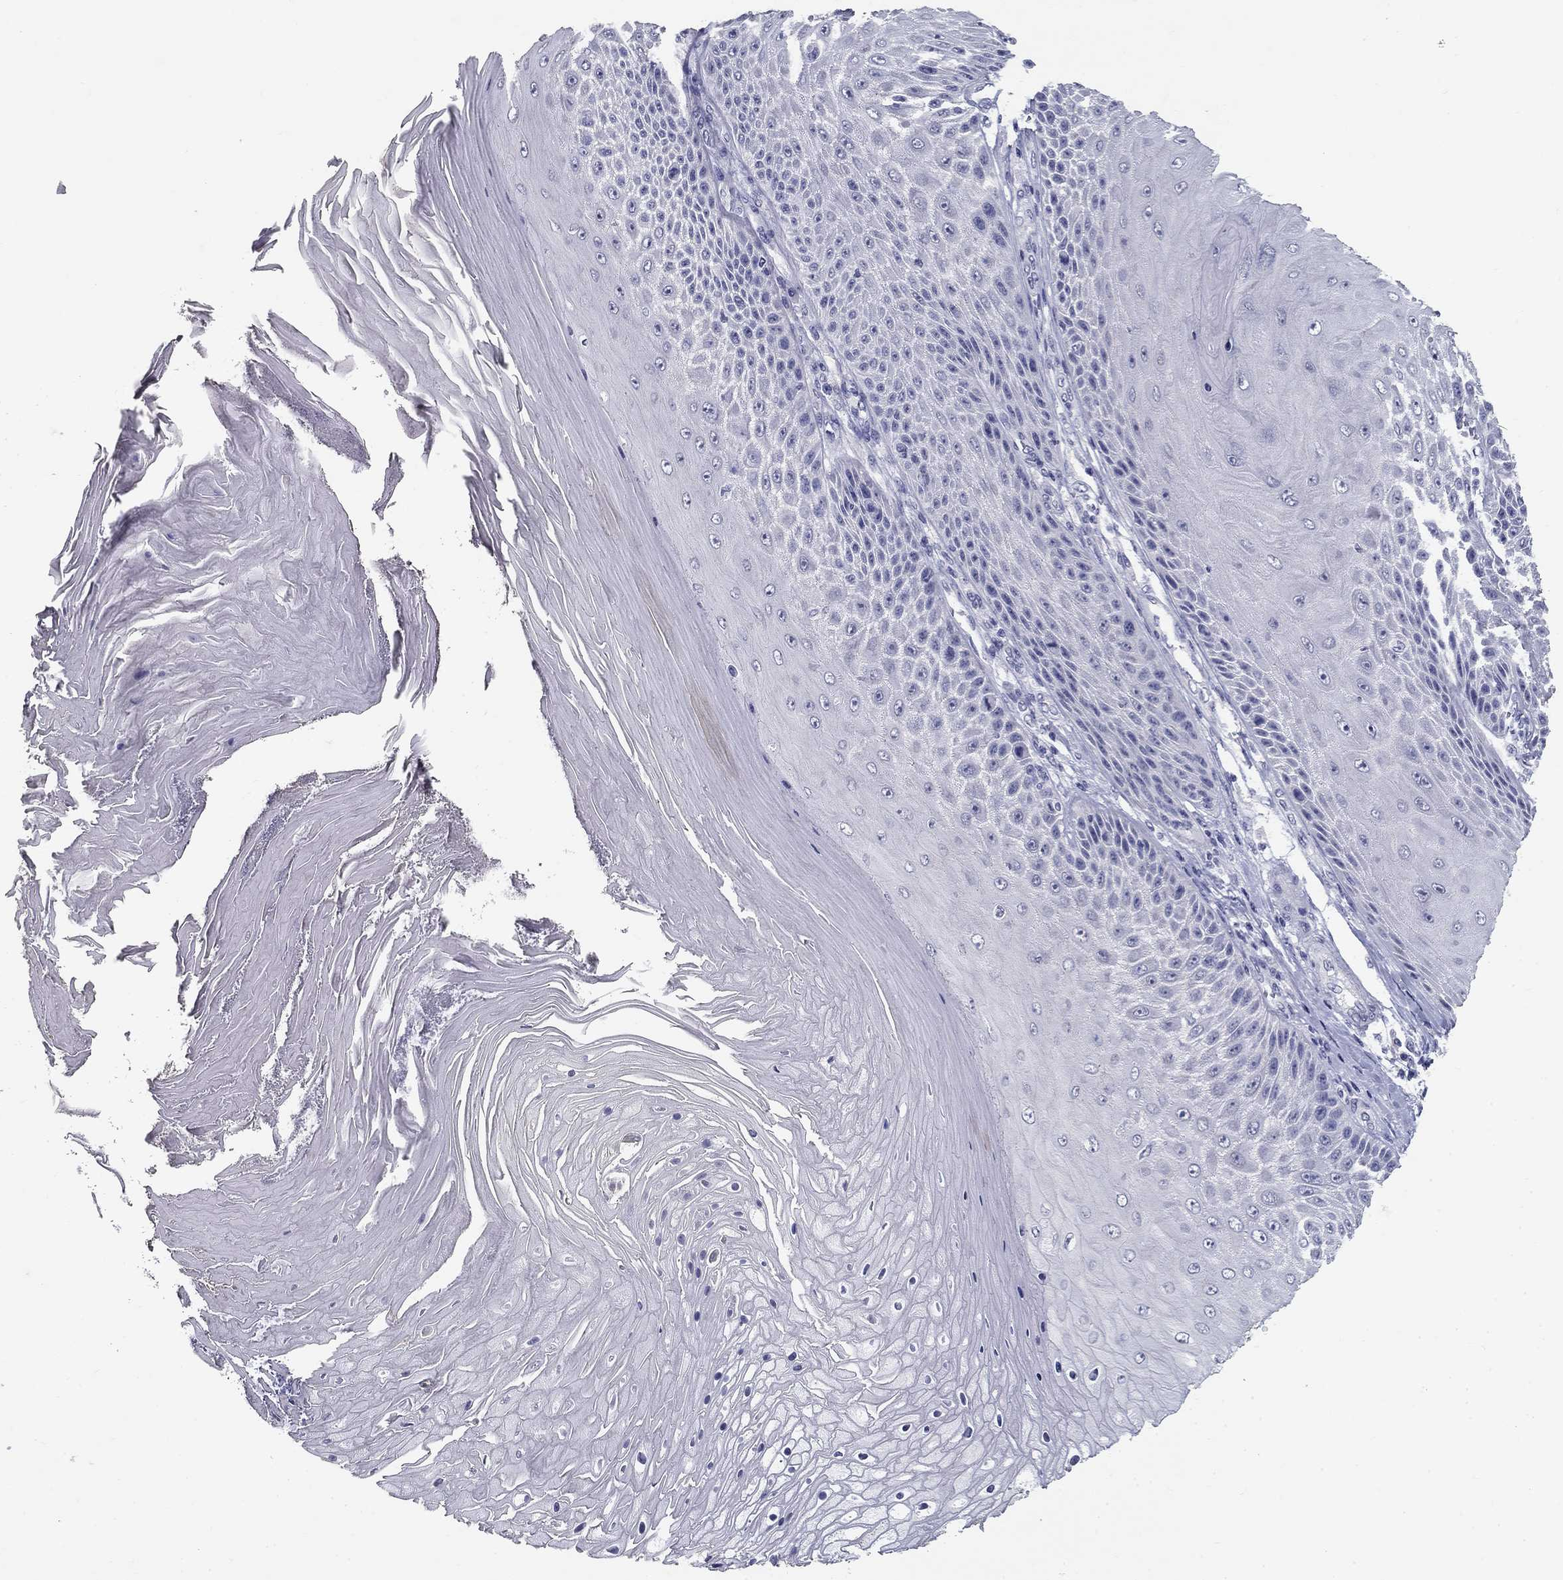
{"staining": {"intensity": "negative", "quantity": "none", "location": "none"}, "tissue": "skin cancer", "cell_type": "Tumor cells", "image_type": "cancer", "snomed": [{"axis": "morphology", "description": "Squamous cell carcinoma, NOS"}, {"axis": "topography", "description": "Skin"}], "caption": "An immunohistochemistry (IHC) photomicrograph of skin cancer is shown. There is no staining in tumor cells of skin cancer. Brightfield microscopy of immunohistochemistry stained with DAB (3,3'-diaminobenzidine) (brown) and hematoxylin (blue), captured at high magnification.", "gene": "POMC", "patient": {"sex": "male", "age": 62}}